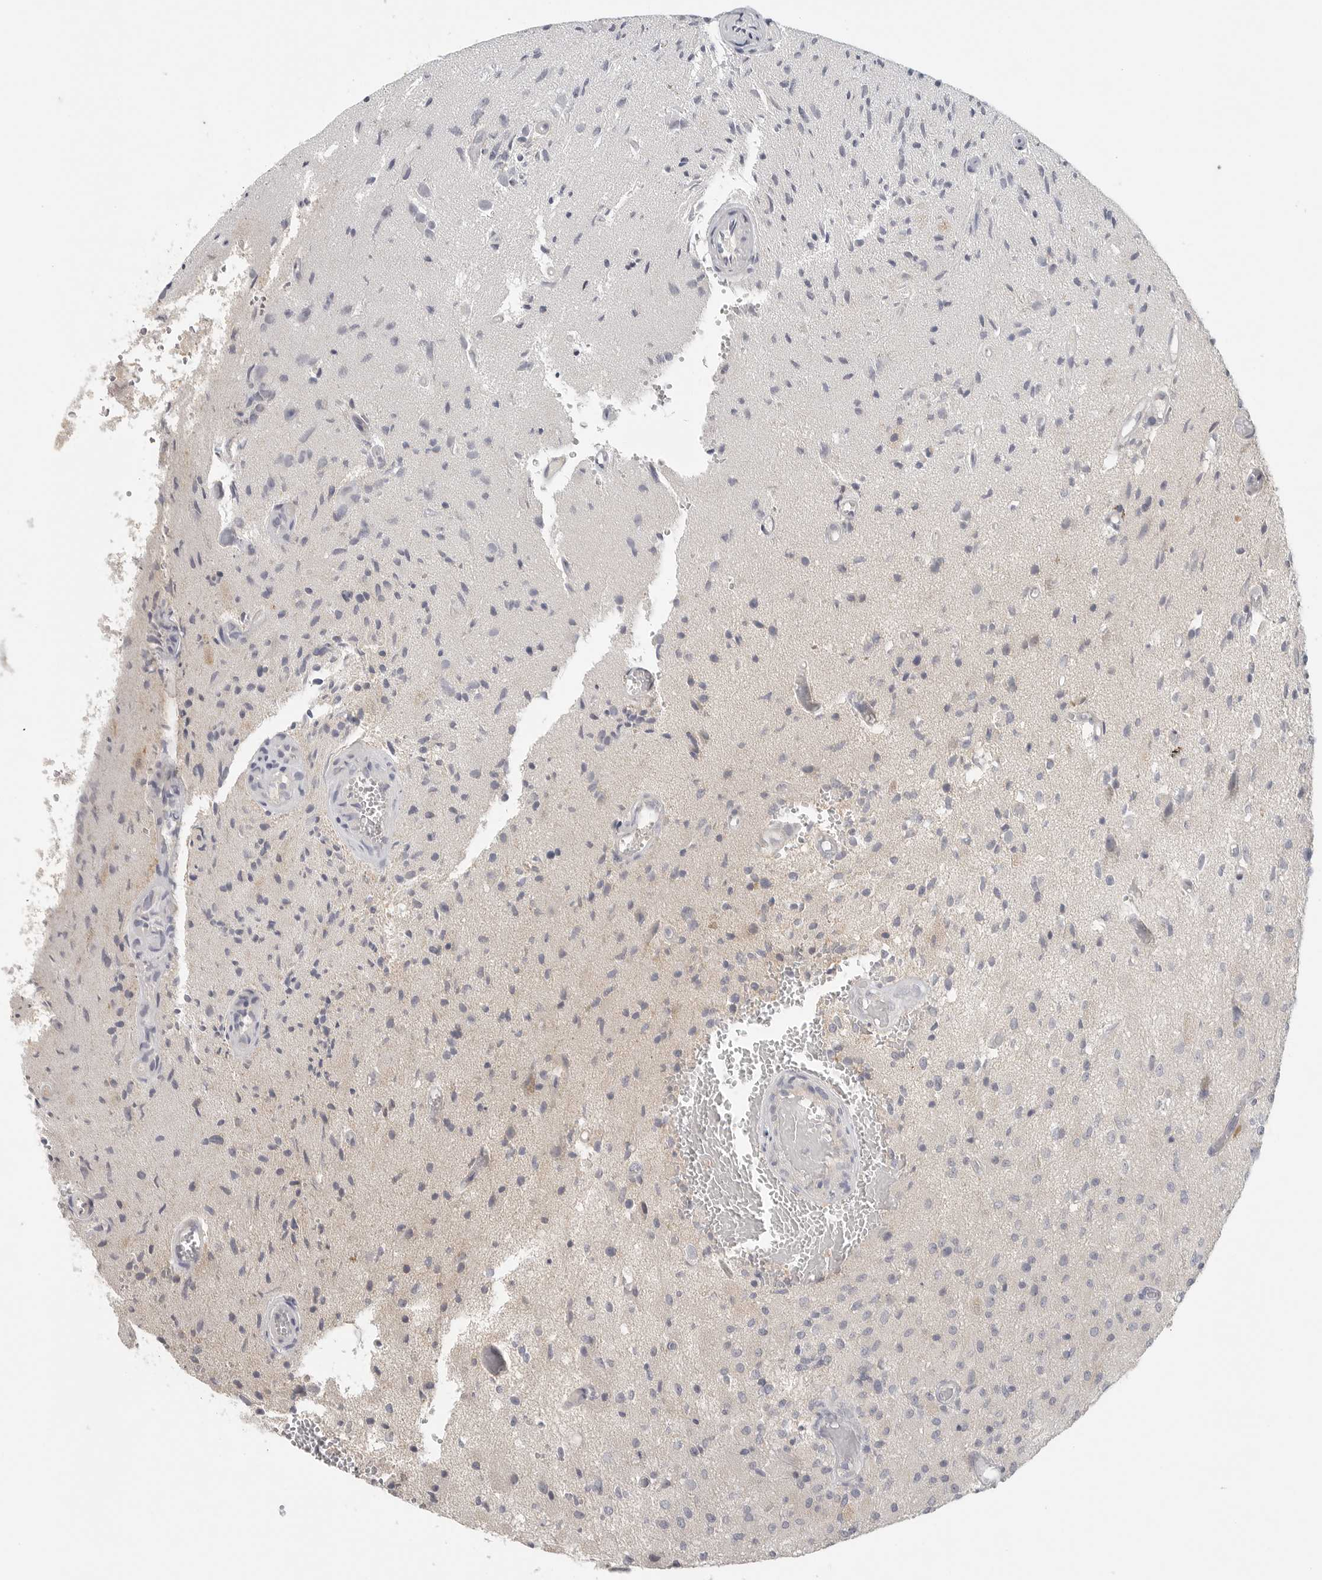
{"staining": {"intensity": "negative", "quantity": "none", "location": "none"}, "tissue": "glioma", "cell_type": "Tumor cells", "image_type": "cancer", "snomed": [{"axis": "morphology", "description": "Normal tissue, NOS"}, {"axis": "morphology", "description": "Glioma, malignant, High grade"}, {"axis": "topography", "description": "Cerebral cortex"}], "caption": "The micrograph exhibits no staining of tumor cells in glioma.", "gene": "SLC25A36", "patient": {"sex": "male", "age": 77}}